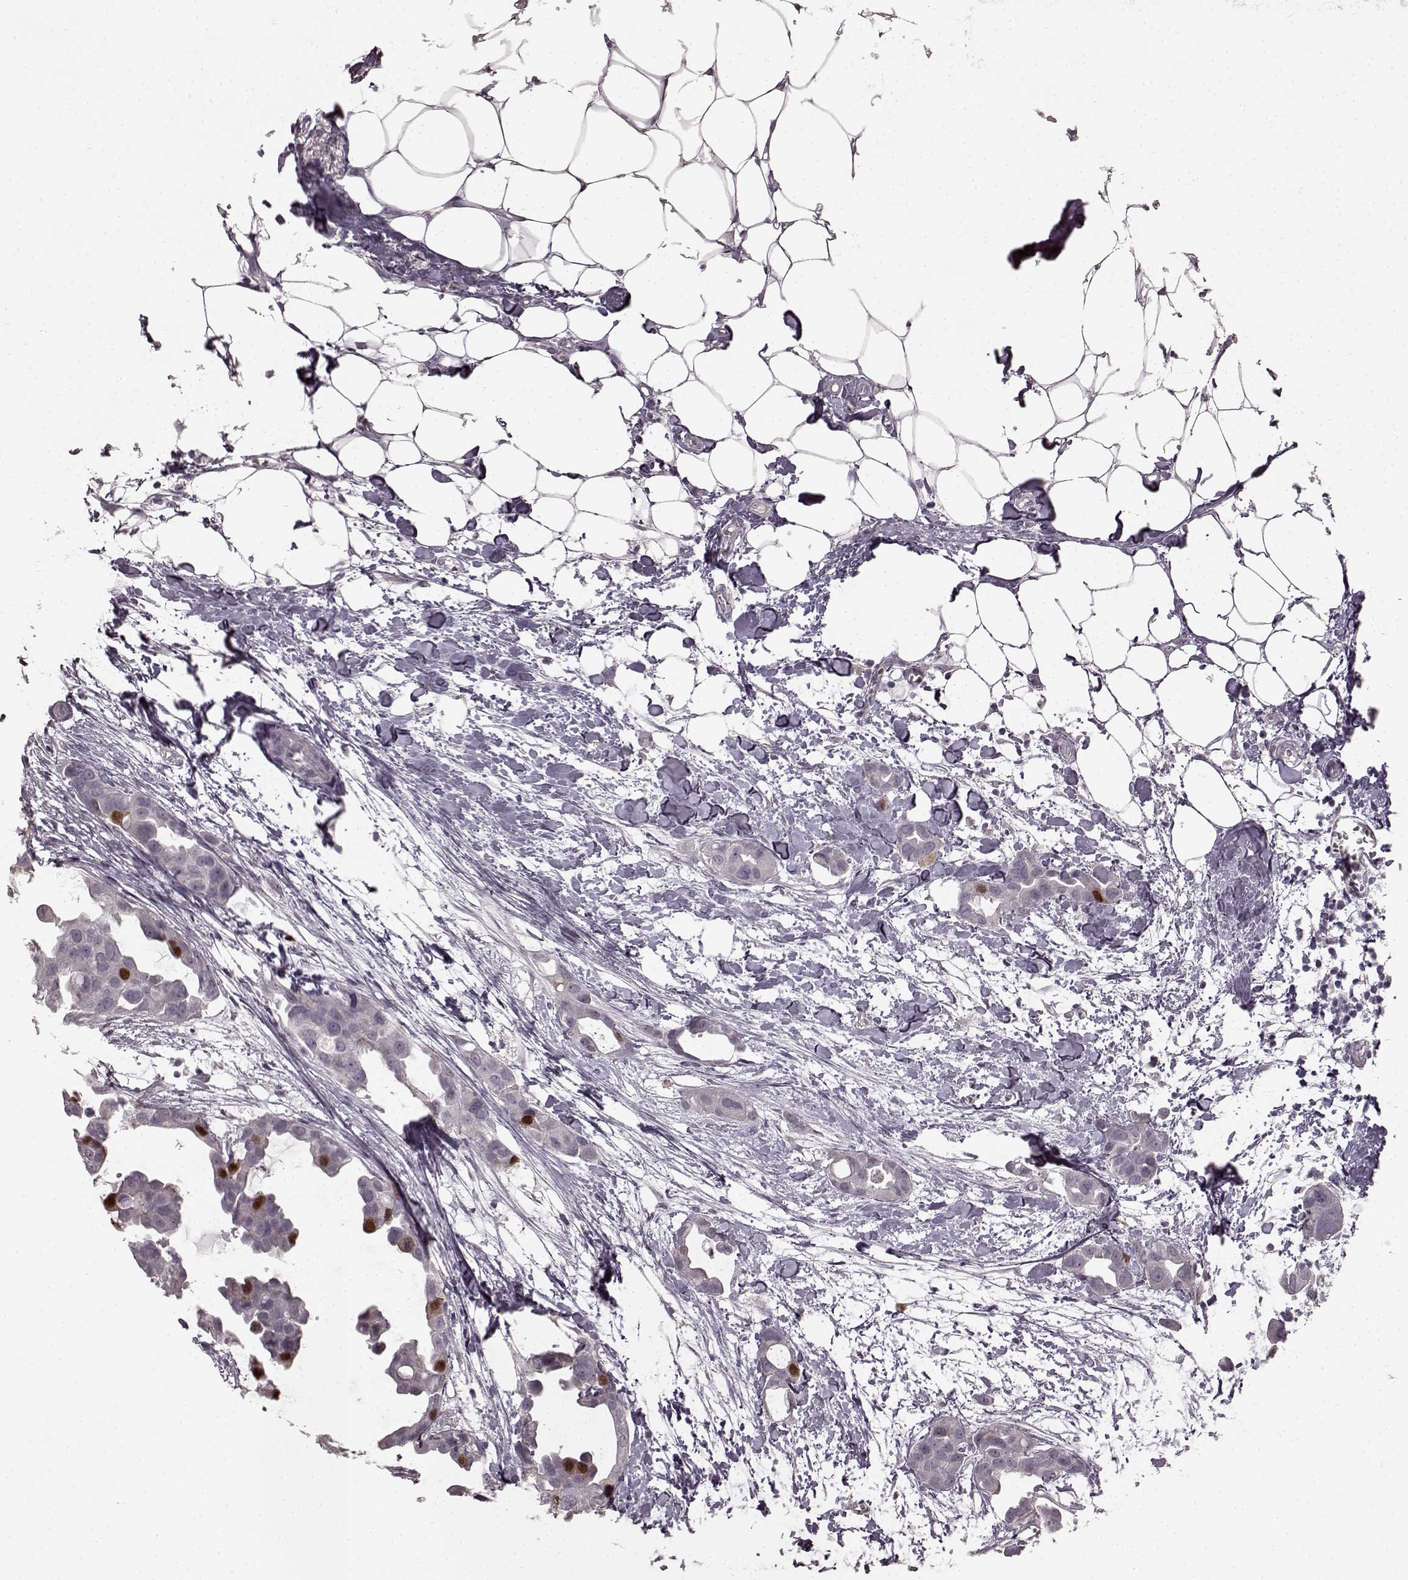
{"staining": {"intensity": "strong", "quantity": "<25%", "location": "nuclear"}, "tissue": "breast cancer", "cell_type": "Tumor cells", "image_type": "cancer", "snomed": [{"axis": "morphology", "description": "Duct carcinoma"}, {"axis": "topography", "description": "Breast"}], "caption": "The micrograph reveals immunohistochemical staining of breast infiltrating ductal carcinoma. There is strong nuclear staining is appreciated in about <25% of tumor cells.", "gene": "CCNA2", "patient": {"sex": "female", "age": 38}}